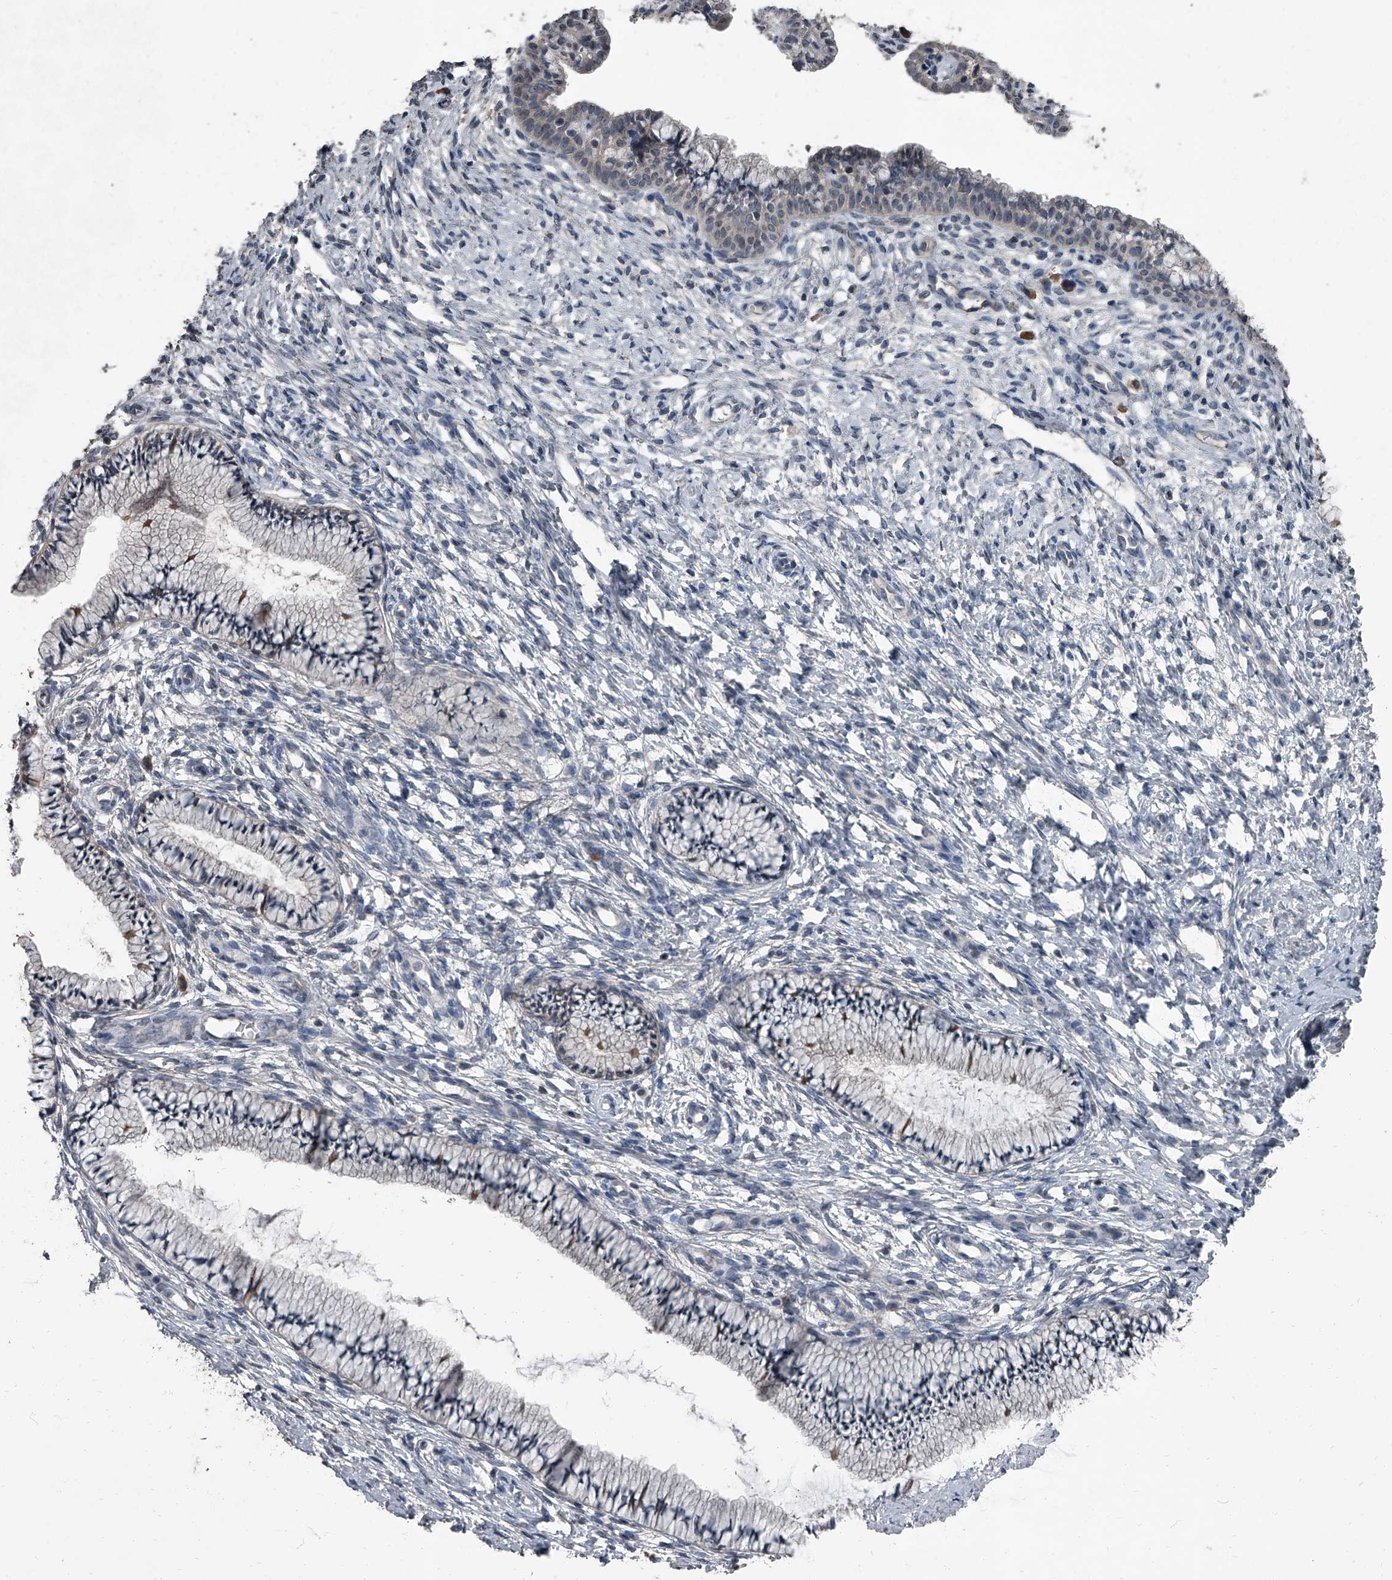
{"staining": {"intensity": "weak", "quantity": "<25%", "location": "cytoplasmic/membranous"}, "tissue": "cervix", "cell_type": "Glandular cells", "image_type": "normal", "snomed": [{"axis": "morphology", "description": "Normal tissue, NOS"}, {"axis": "topography", "description": "Cervix"}], "caption": "A histopathology image of human cervix is negative for staining in glandular cells. (DAB immunohistochemistry with hematoxylin counter stain).", "gene": "OARD1", "patient": {"sex": "female", "age": 36}}